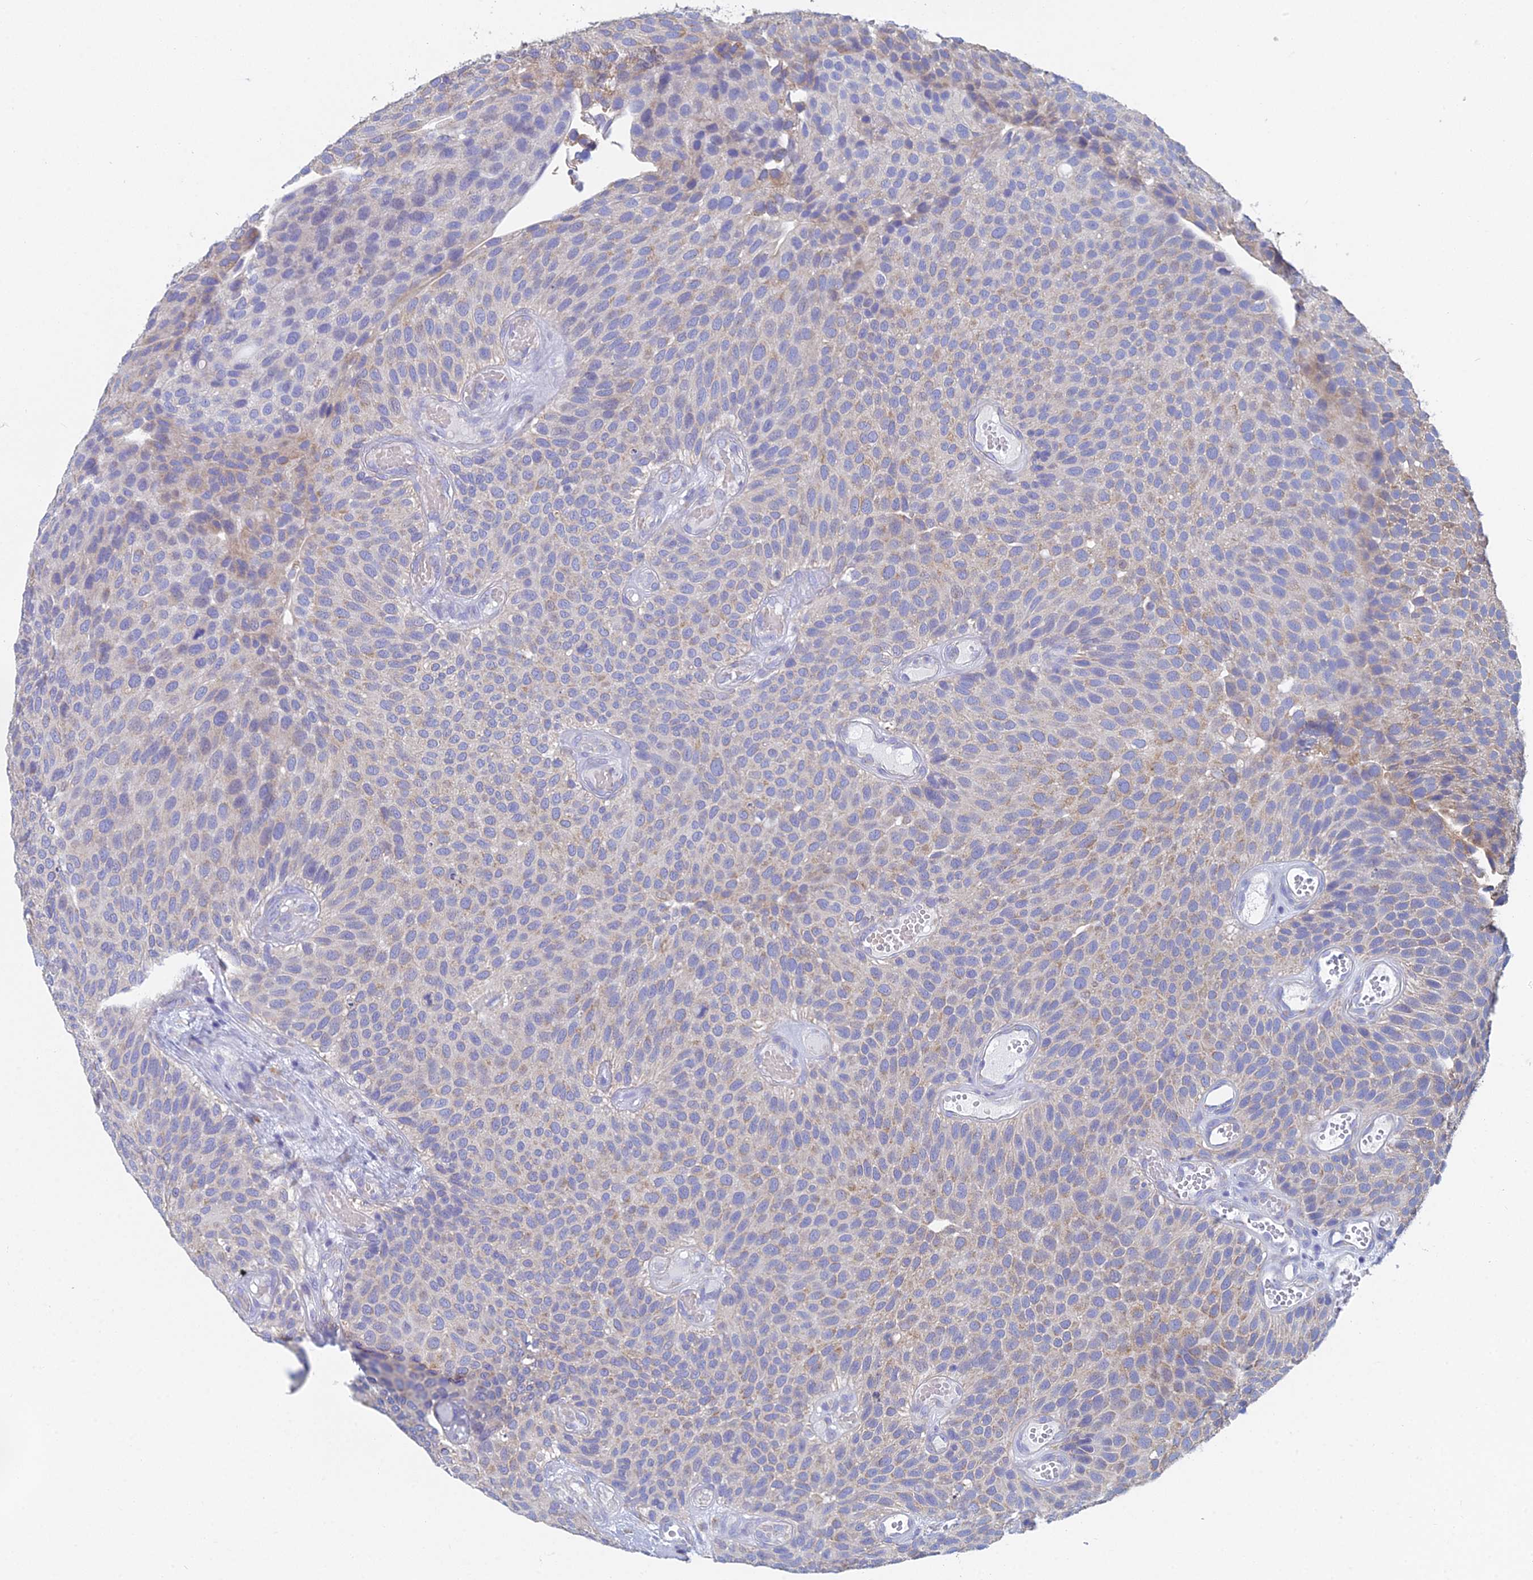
{"staining": {"intensity": "weak", "quantity": "25%-75%", "location": "cytoplasmic/membranous"}, "tissue": "urothelial cancer", "cell_type": "Tumor cells", "image_type": "cancer", "snomed": [{"axis": "morphology", "description": "Urothelial carcinoma, Low grade"}, {"axis": "topography", "description": "Urinary bladder"}], "caption": "Protein analysis of urothelial carcinoma (low-grade) tissue demonstrates weak cytoplasmic/membranous positivity in approximately 25%-75% of tumor cells. The protein is shown in brown color, while the nuclei are stained blue.", "gene": "CRACR2B", "patient": {"sex": "male", "age": 89}}